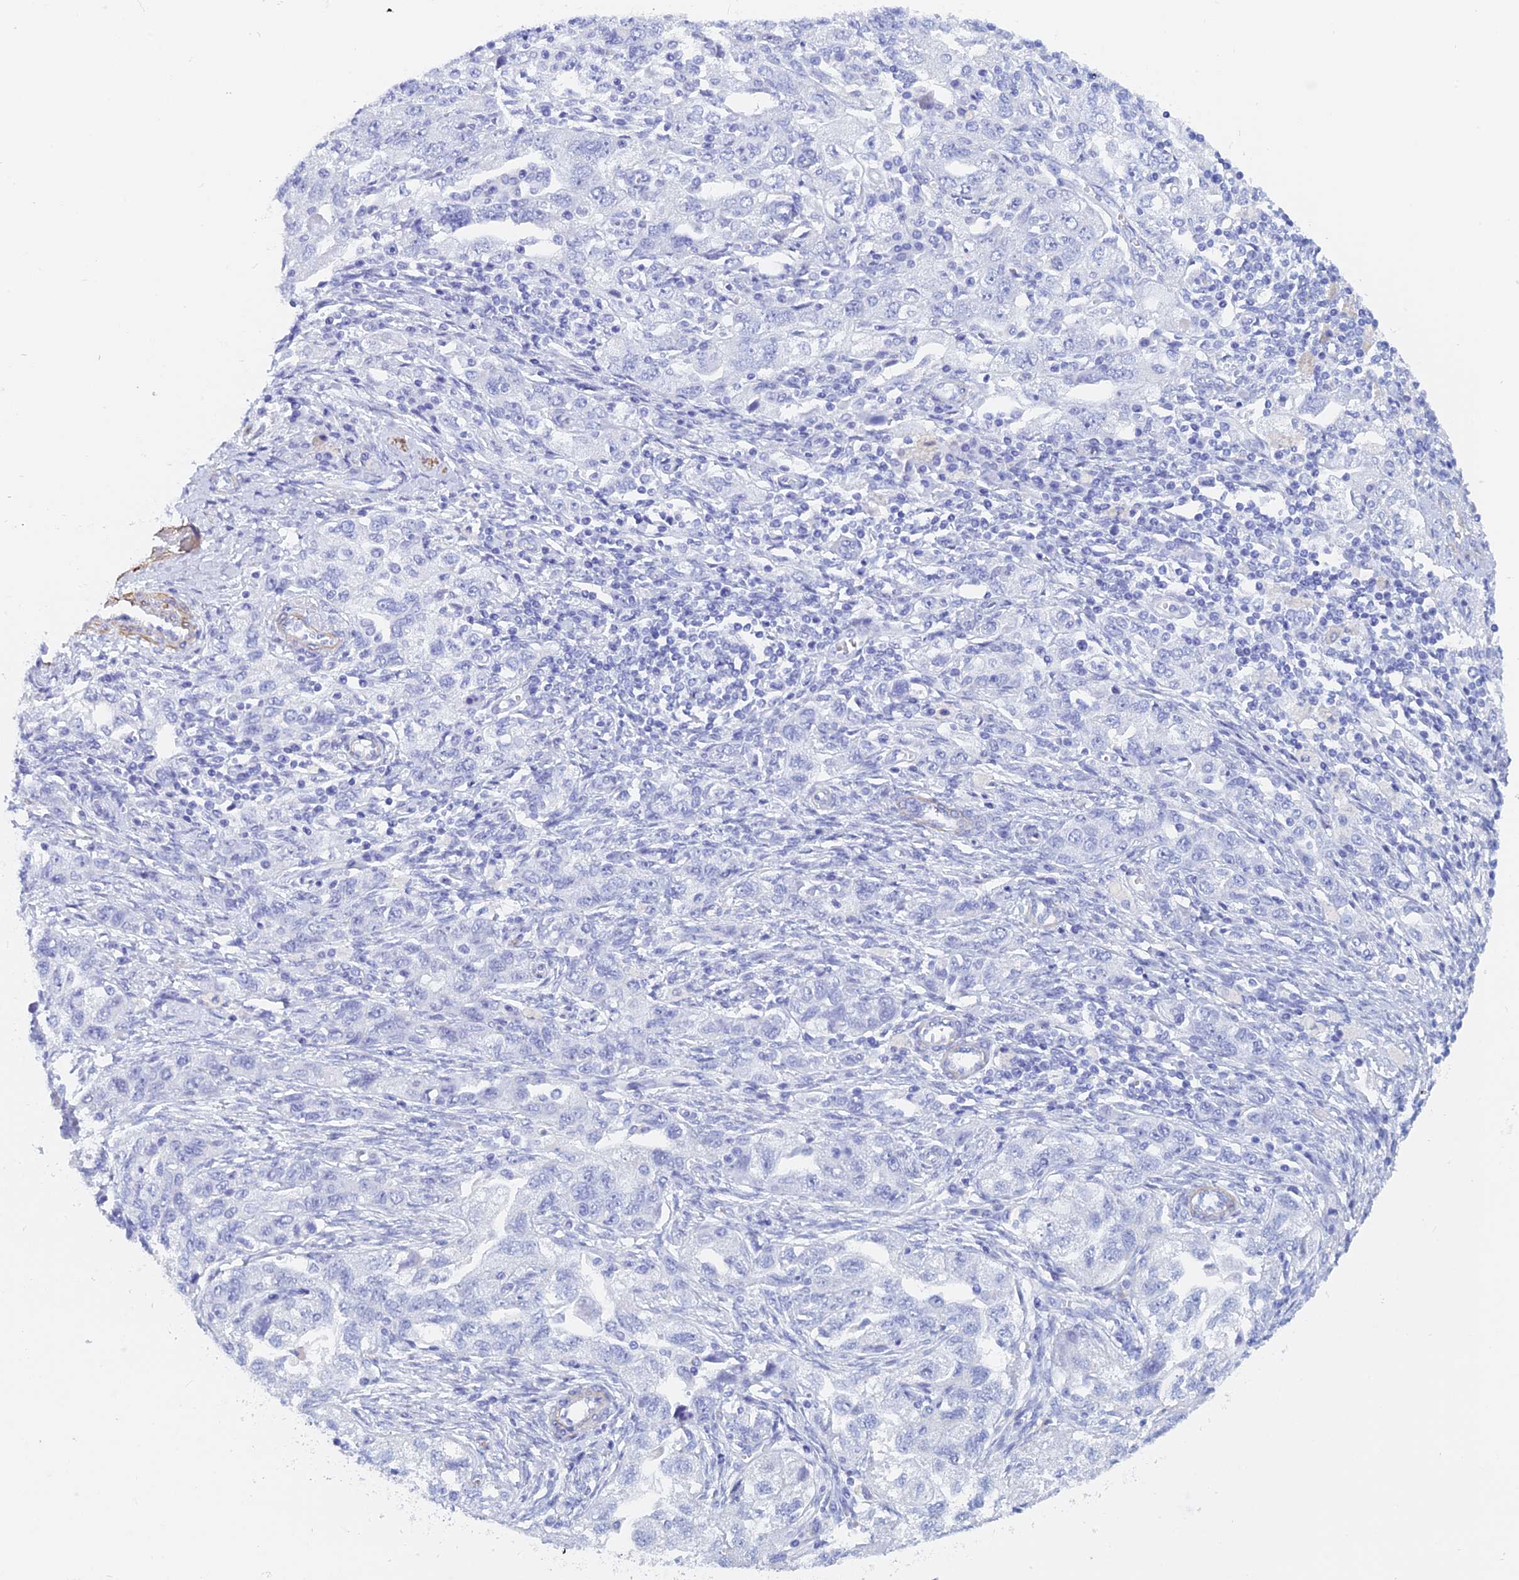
{"staining": {"intensity": "negative", "quantity": "none", "location": "none"}, "tissue": "ovarian cancer", "cell_type": "Tumor cells", "image_type": "cancer", "snomed": [{"axis": "morphology", "description": "Carcinoma, NOS"}, {"axis": "morphology", "description": "Cystadenocarcinoma, serous, NOS"}, {"axis": "topography", "description": "Ovary"}], "caption": "Tumor cells show no significant staining in ovarian cancer.", "gene": "KCNK18", "patient": {"sex": "female", "age": 69}}